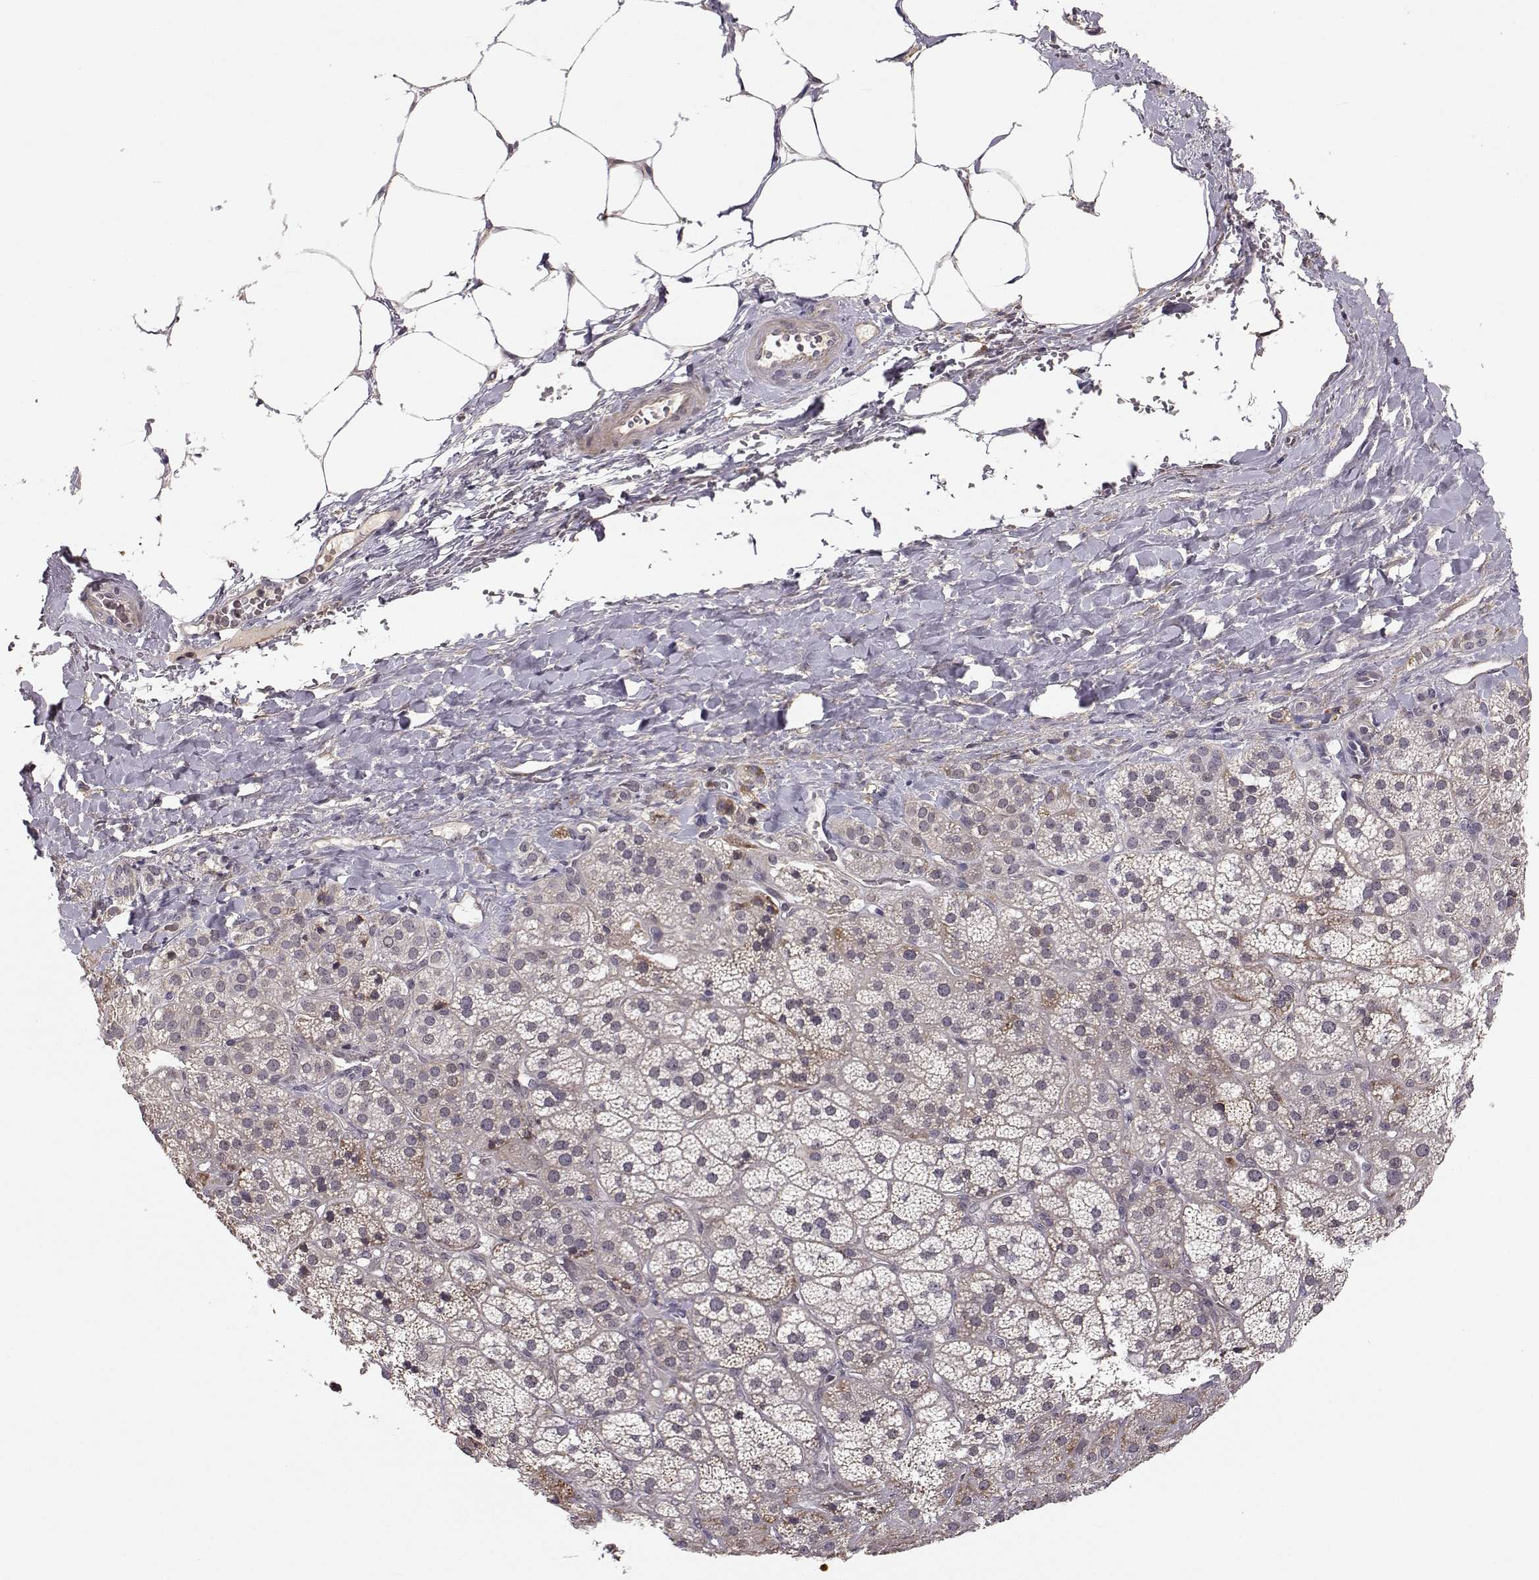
{"staining": {"intensity": "moderate", "quantity": "<25%", "location": "cytoplasmic/membranous"}, "tissue": "adrenal gland", "cell_type": "Glandular cells", "image_type": "normal", "snomed": [{"axis": "morphology", "description": "Normal tissue, NOS"}, {"axis": "topography", "description": "Adrenal gland"}], "caption": "An image showing moderate cytoplasmic/membranous positivity in approximately <25% of glandular cells in benign adrenal gland, as visualized by brown immunohistochemical staining.", "gene": "PLEKHG3", "patient": {"sex": "male", "age": 57}}